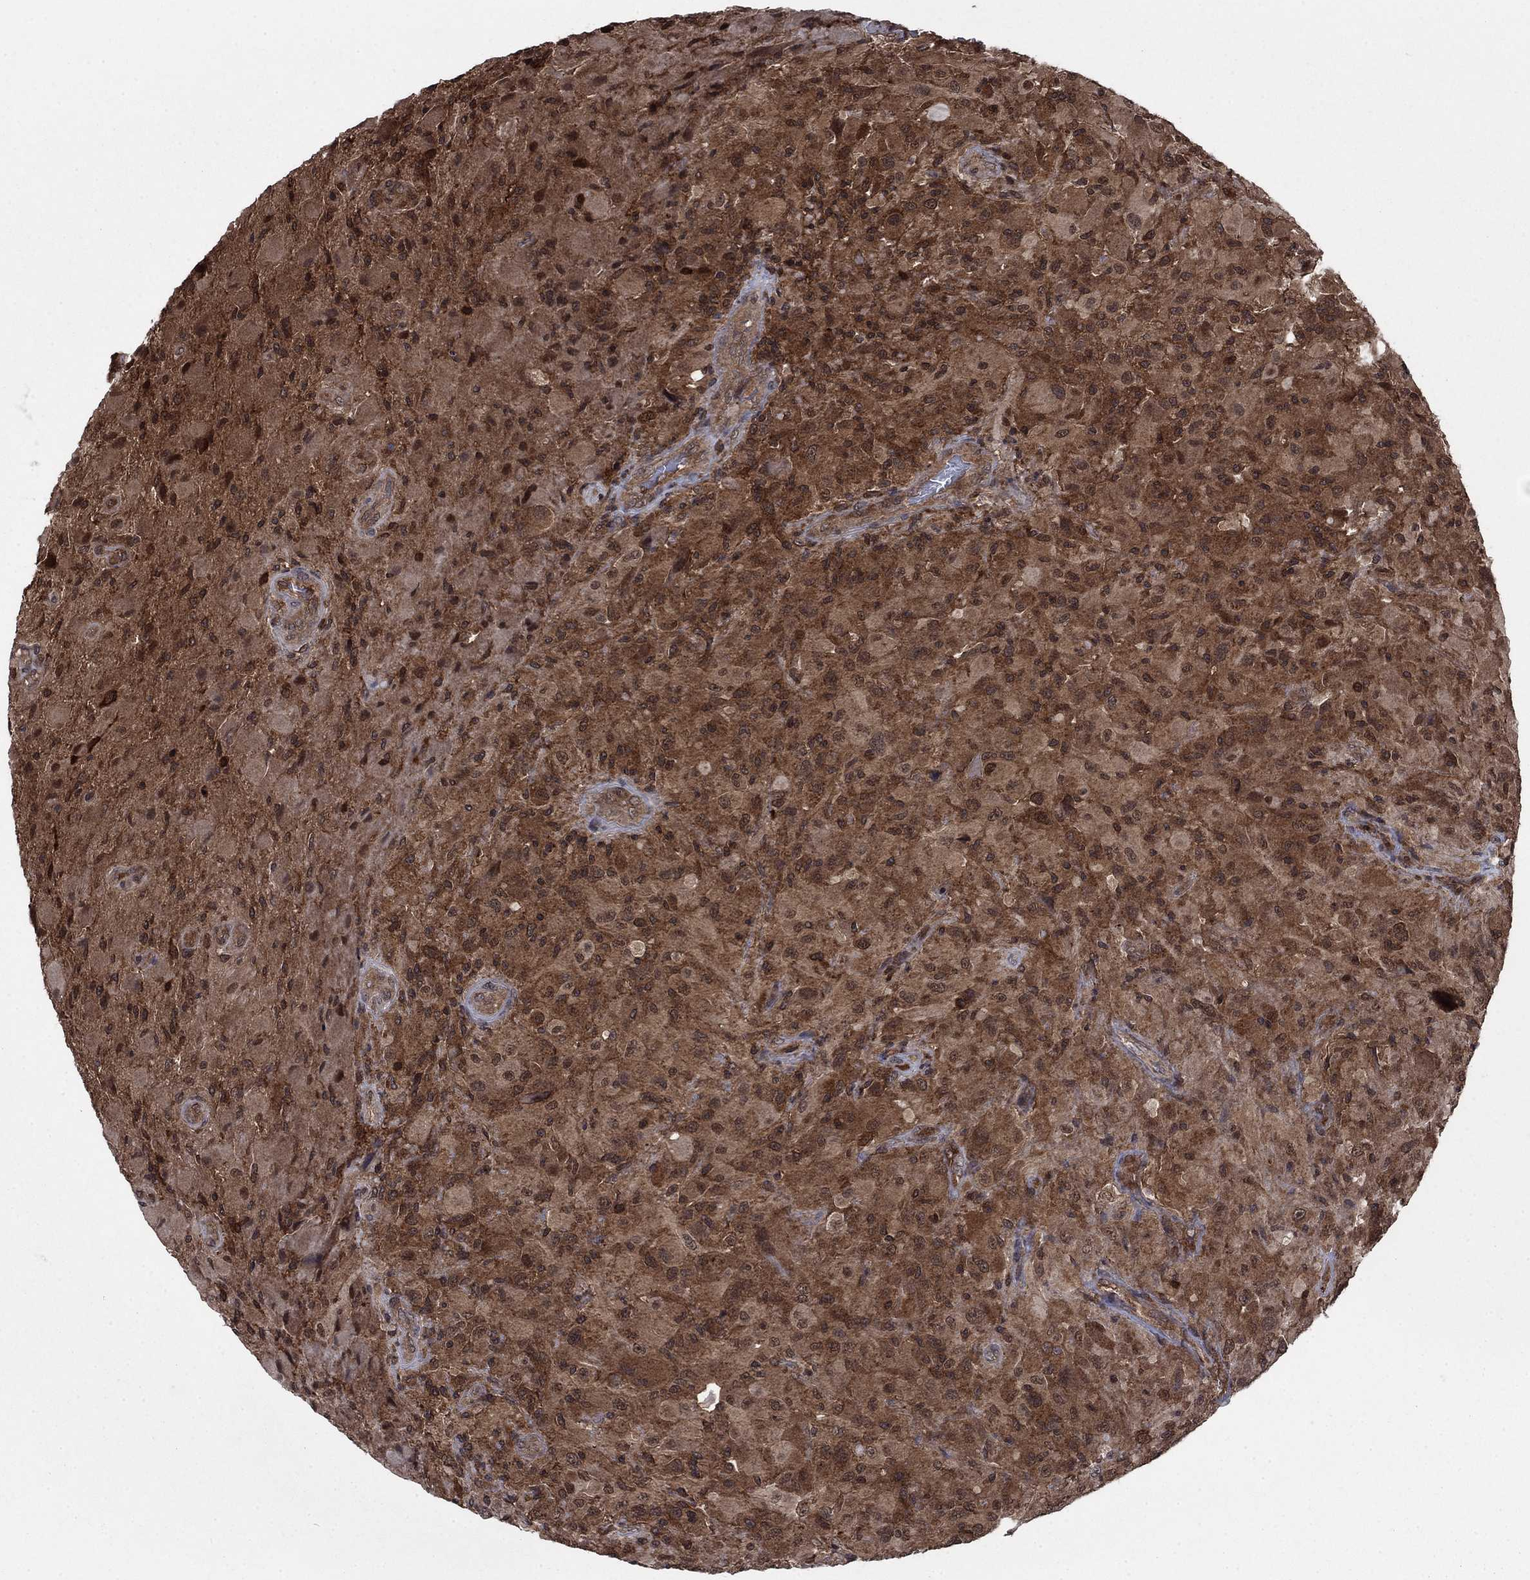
{"staining": {"intensity": "strong", "quantity": ">75%", "location": "cytoplasmic/membranous"}, "tissue": "glioma", "cell_type": "Tumor cells", "image_type": "cancer", "snomed": [{"axis": "morphology", "description": "Glioma, malignant, High grade"}, {"axis": "topography", "description": "Cerebral cortex"}], "caption": "A photomicrograph showing strong cytoplasmic/membranous expression in about >75% of tumor cells in glioma, as visualized by brown immunohistochemical staining.", "gene": "CACYBP", "patient": {"sex": "male", "age": 35}}